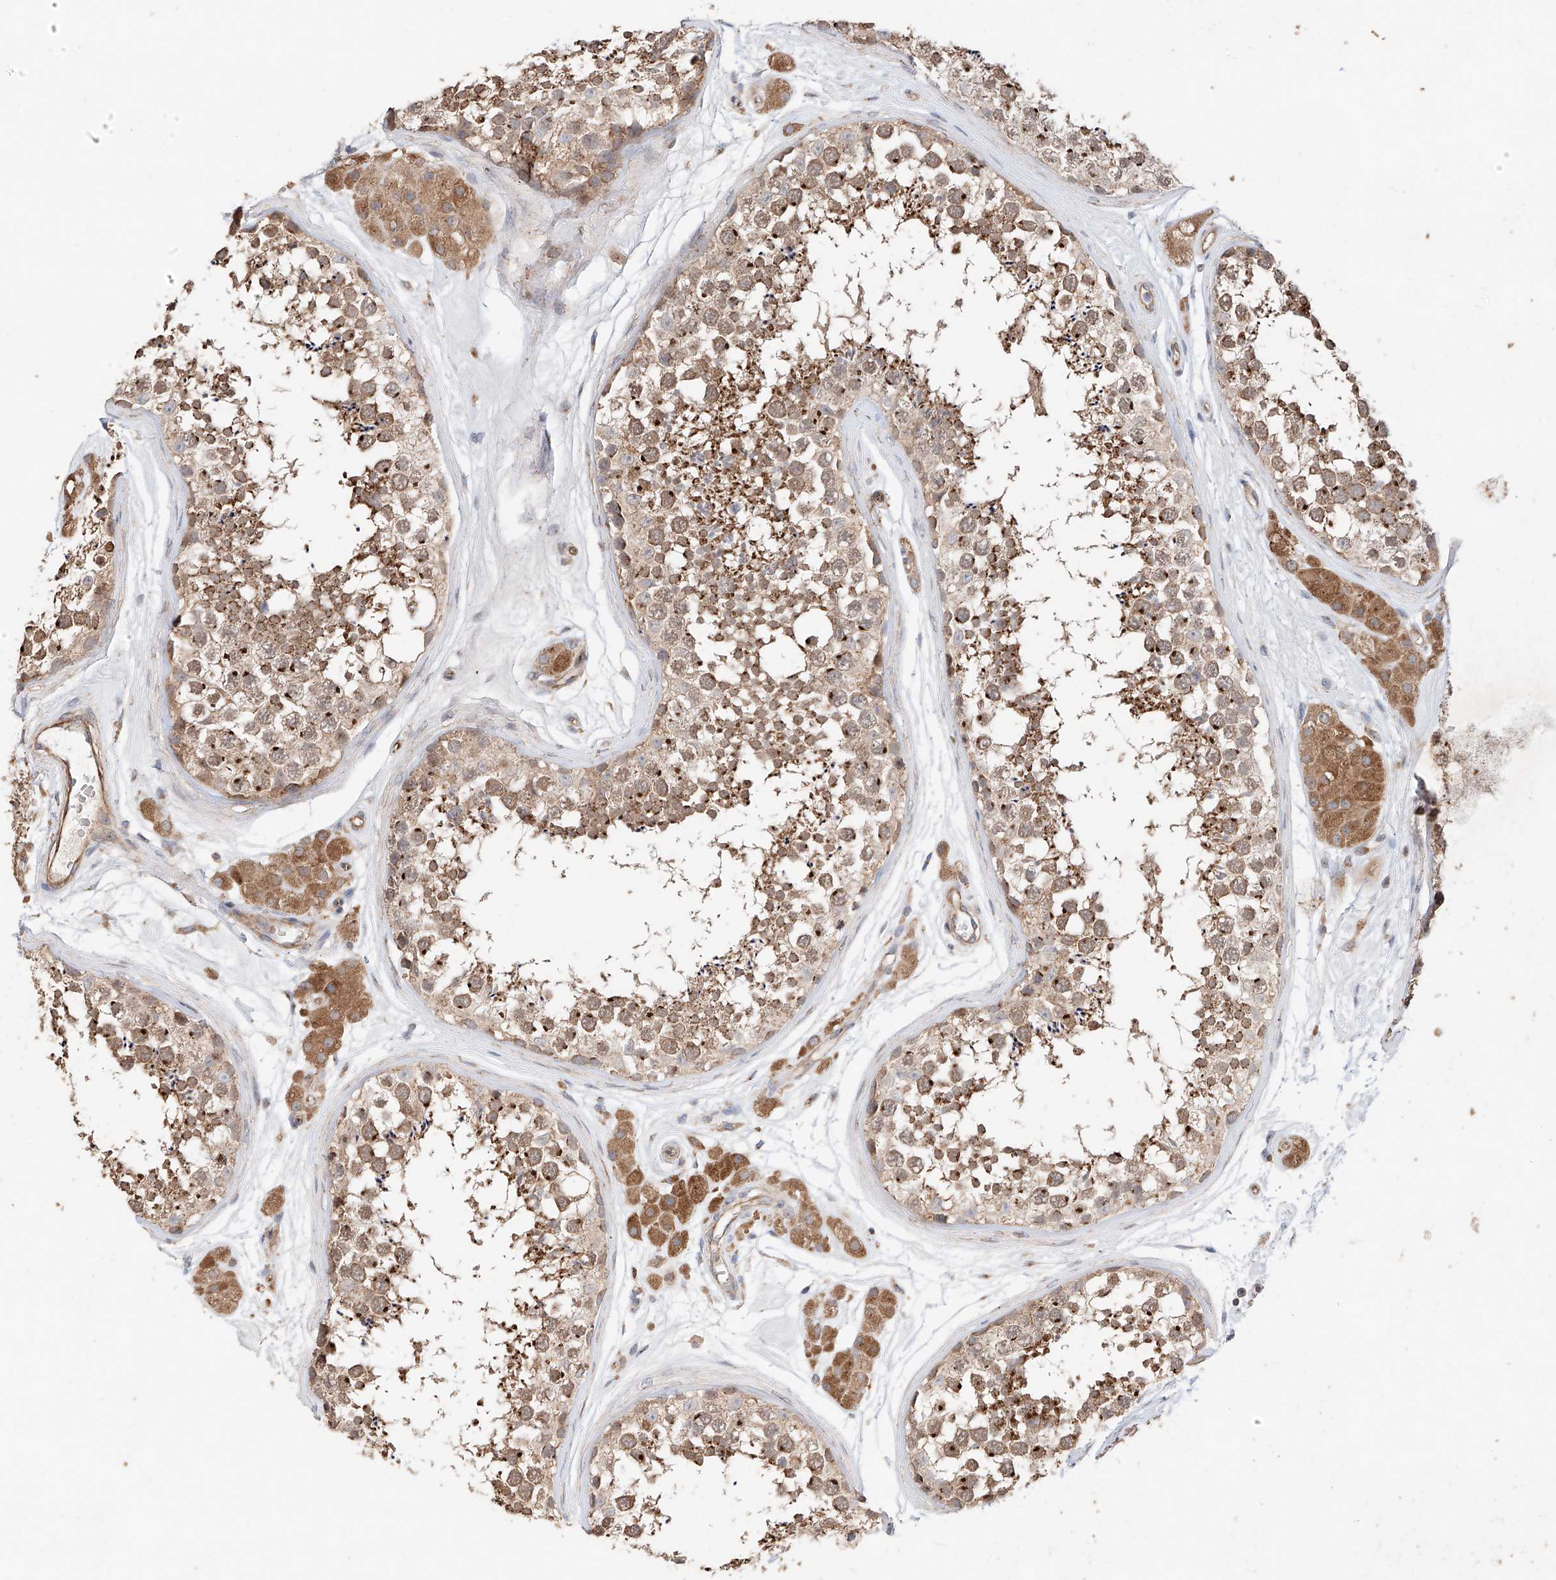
{"staining": {"intensity": "moderate", "quantity": ">75%", "location": "cytoplasmic/membranous"}, "tissue": "testis", "cell_type": "Cells in seminiferous ducts", "image_type": "normal", "snomed": [{"axis": "morphology", "description": "Normal tissue, NOS"}, {"axis": "topography", "description": "Testis"}], "caption": "Approximately >75% of cells in seminiferous ducts in benign human testis exhibit moderate cytoplasmic/membranous protein staining as visualized by brown immunohistochemical staining.", "gene": "MOSPD1", "patient": {"sex": "male", "age": 56}}